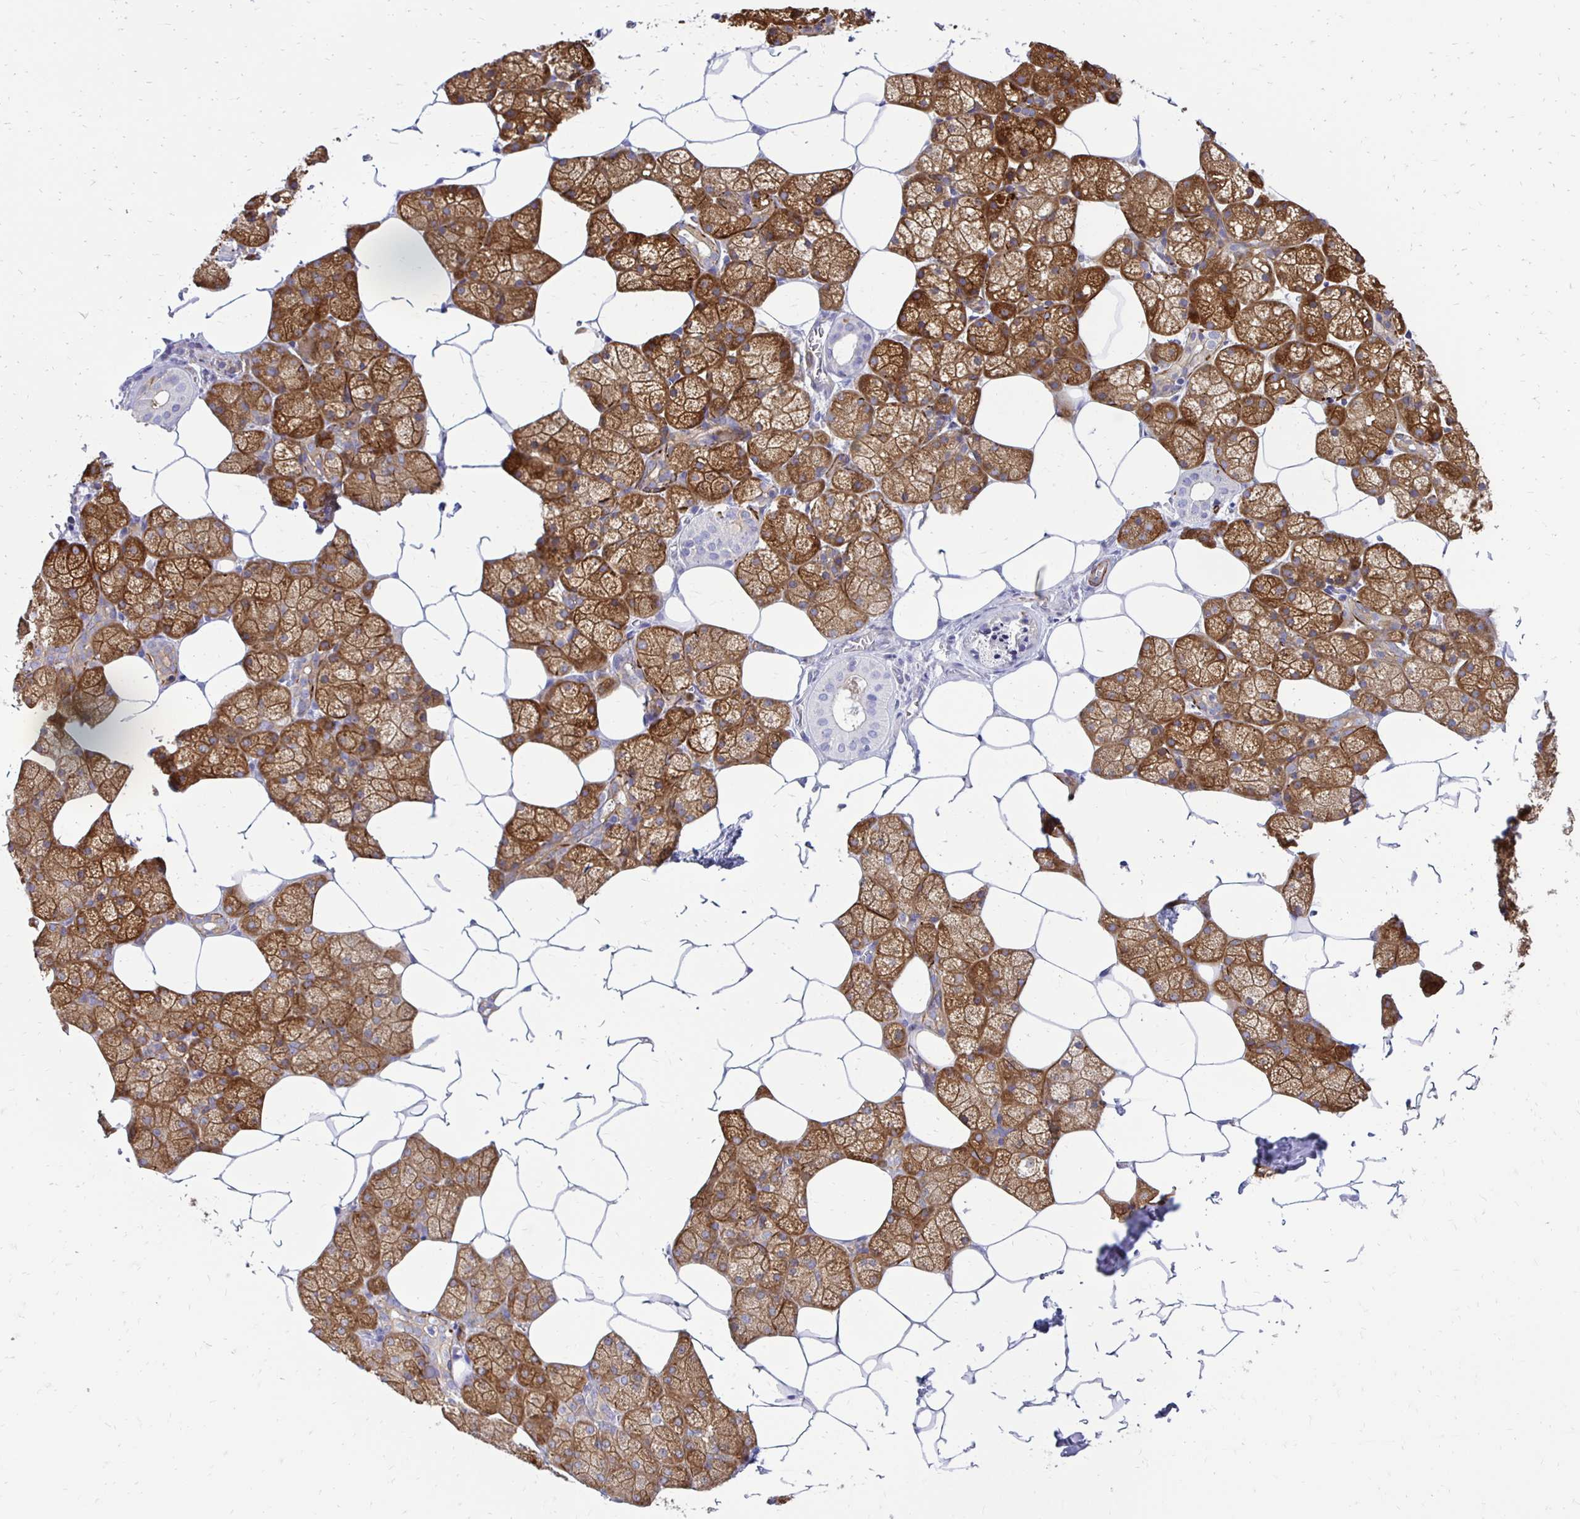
{"staining": {"intensity": "strong", "quantity": "25%-75%", "location": "cytoplasmic/membranous"}, "tissue": "salivary gland", "cell_type": "Glandular cells", "image_type": "normal", "snomed": [{"axis": "morphology", "description": "Normal tissue, NOS"}, {"axis": "topography", "description": "Salivary gland"}], "caption": "The histopathology image reveals staining of normal salivary gland, revealing strong cytoplasmic/membranous protein positivity (brown color) within glandular cells.", "gene": "CTPS1", "patient": {"sex": "female", "age": 43}}